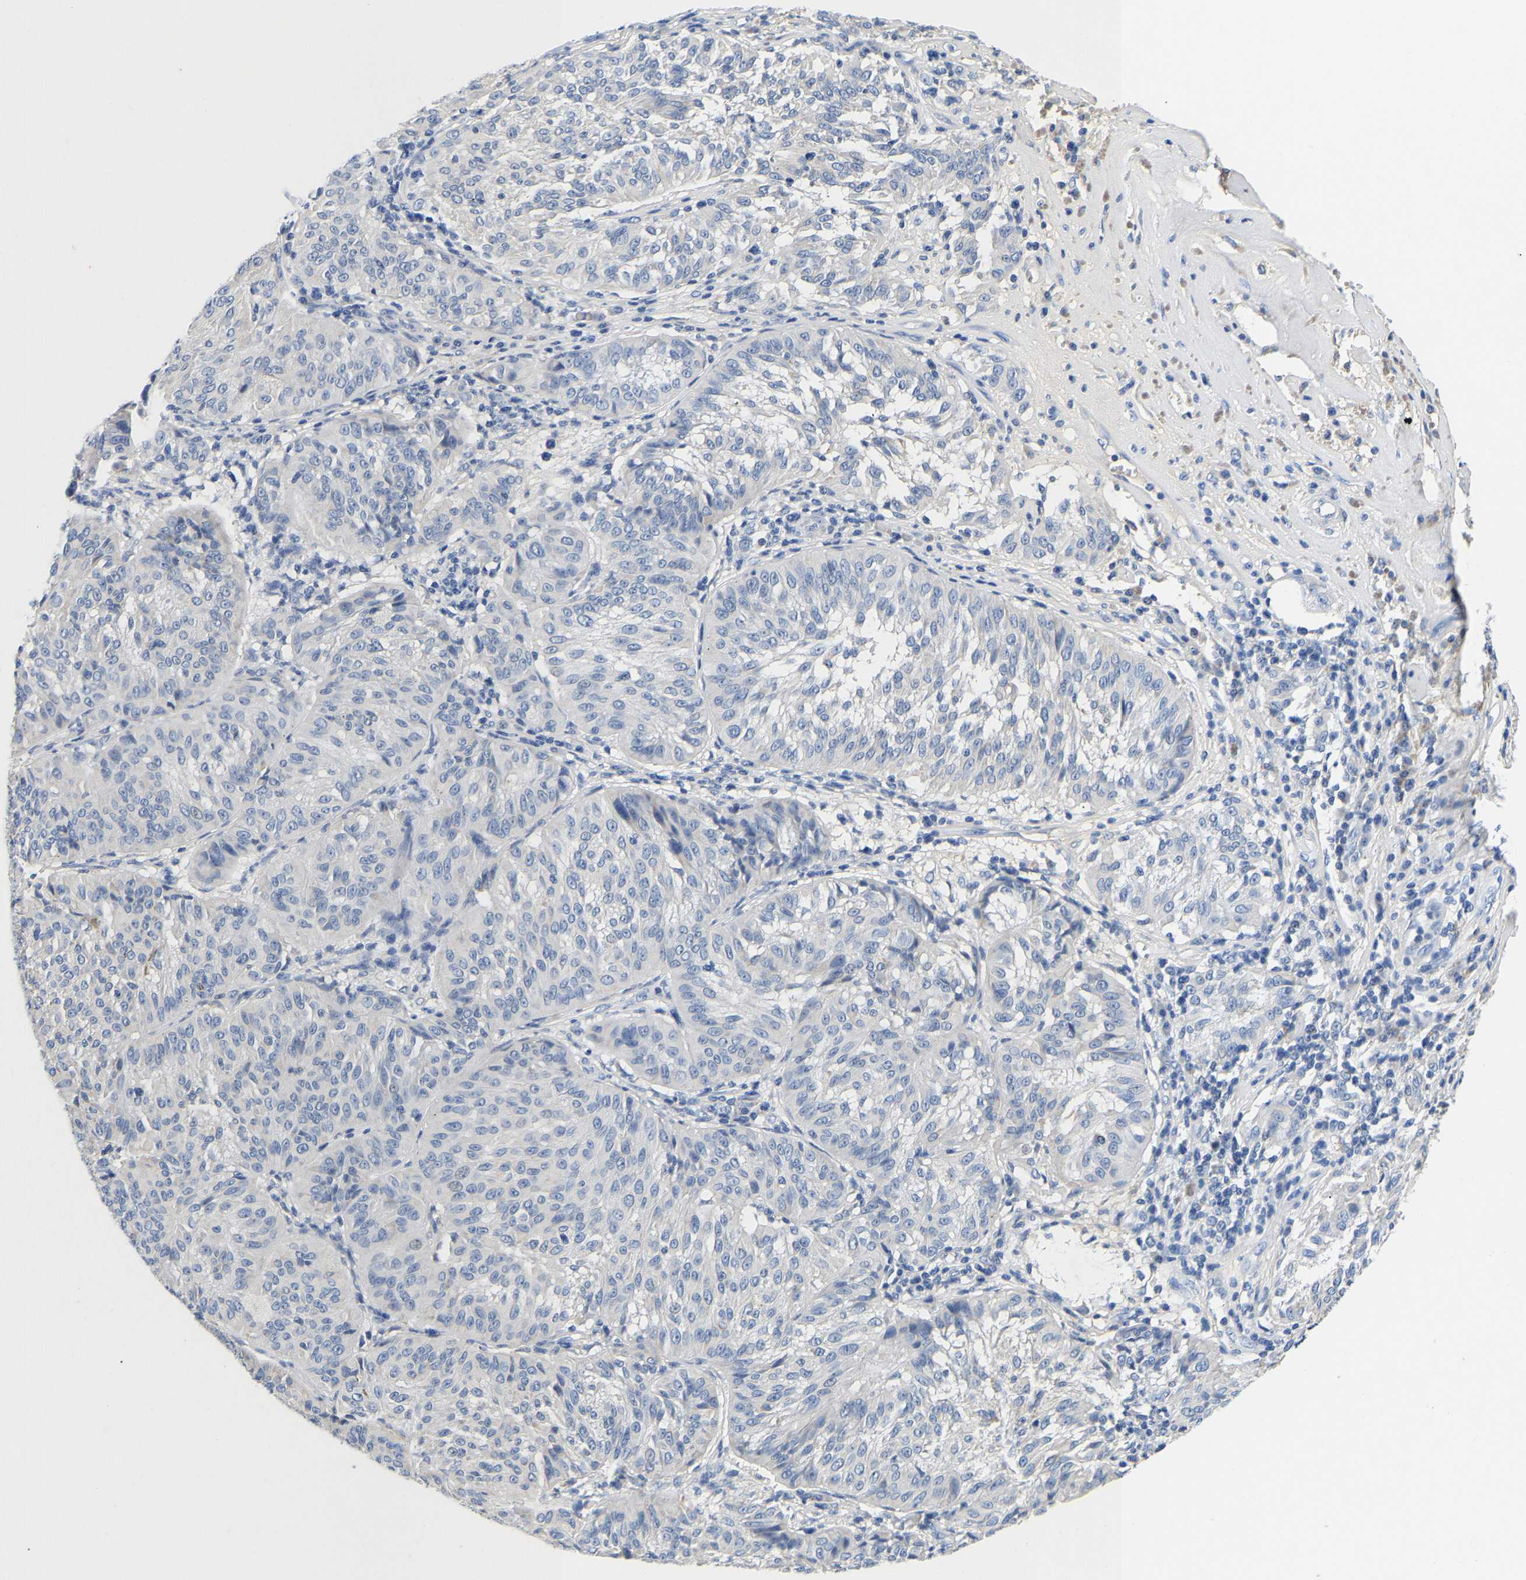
{"staining": {"intensity": "negative", "quantity": "none", "location": "none"}, "tissue": "melanoma", "cell_type": "Tumor cells", "image_type": "cancer", "snomed": [{"axis": "morphology", "description": "Malignant melanoma, NOS"}, {"axis": "topography", "description": "Skin"}], "caption": "There is no significant positivity in tumor cells of melanoma.", "gene": "PCK2", "patient": {"sex": "female", "age": 72}}